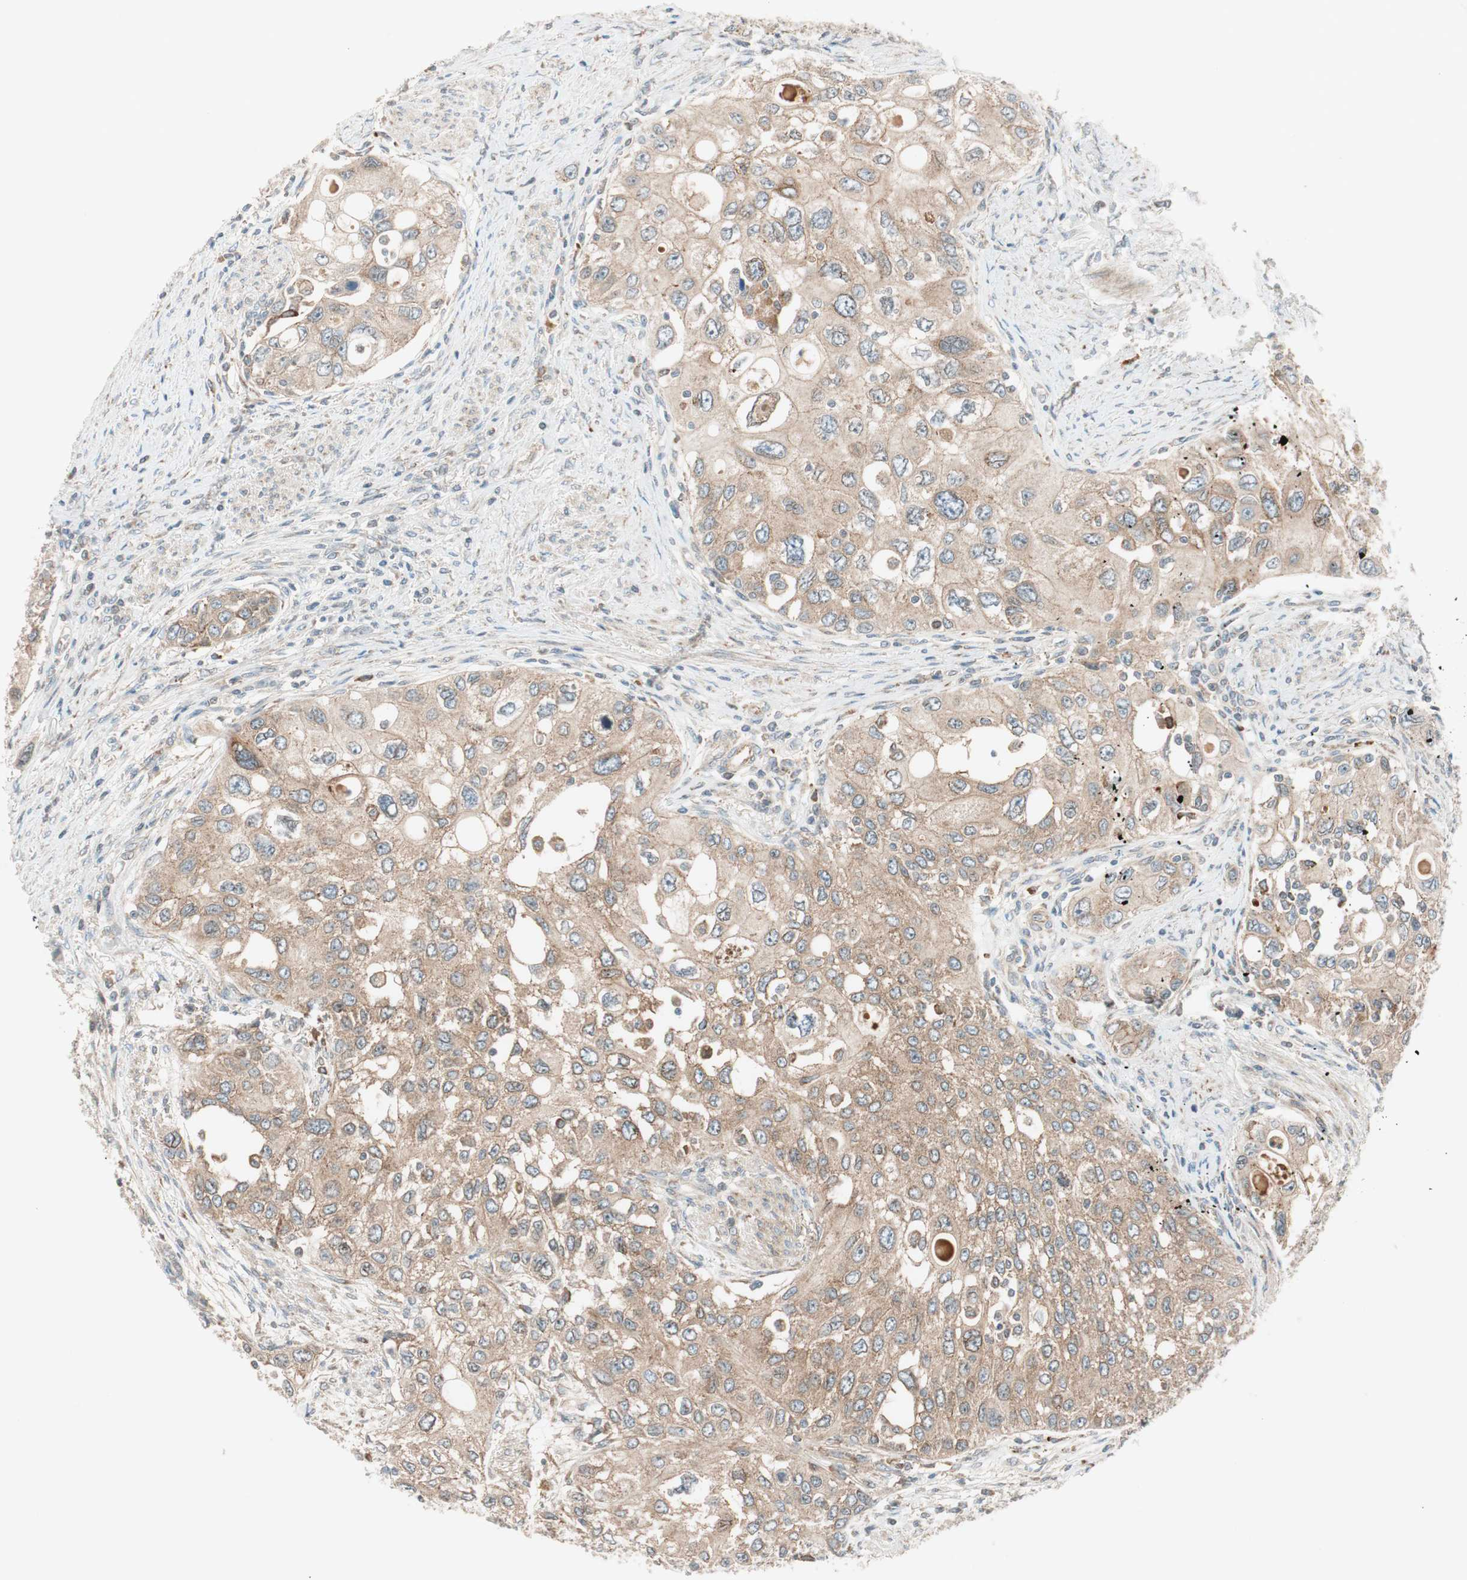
{"staining": {"intensity": "weak", "quantity": ">75%", "location": "cytoplasmic/membranous"}, "tissue": "urothelial cancer", "cell_type": "Tumor cells", "image_type": "cancer", "snomed": [{"axis": "morphology", "description": "Urothelial carcinoma, High grade"}, {"axis": "topography", "description": "Urinary bladder"}], "caption": "Human urothelial cancer stained with a protein marker demonstrates weak staining in tumor cells.", "gene": "ABI1", "patient": {"sex": "female", "age": 56}}